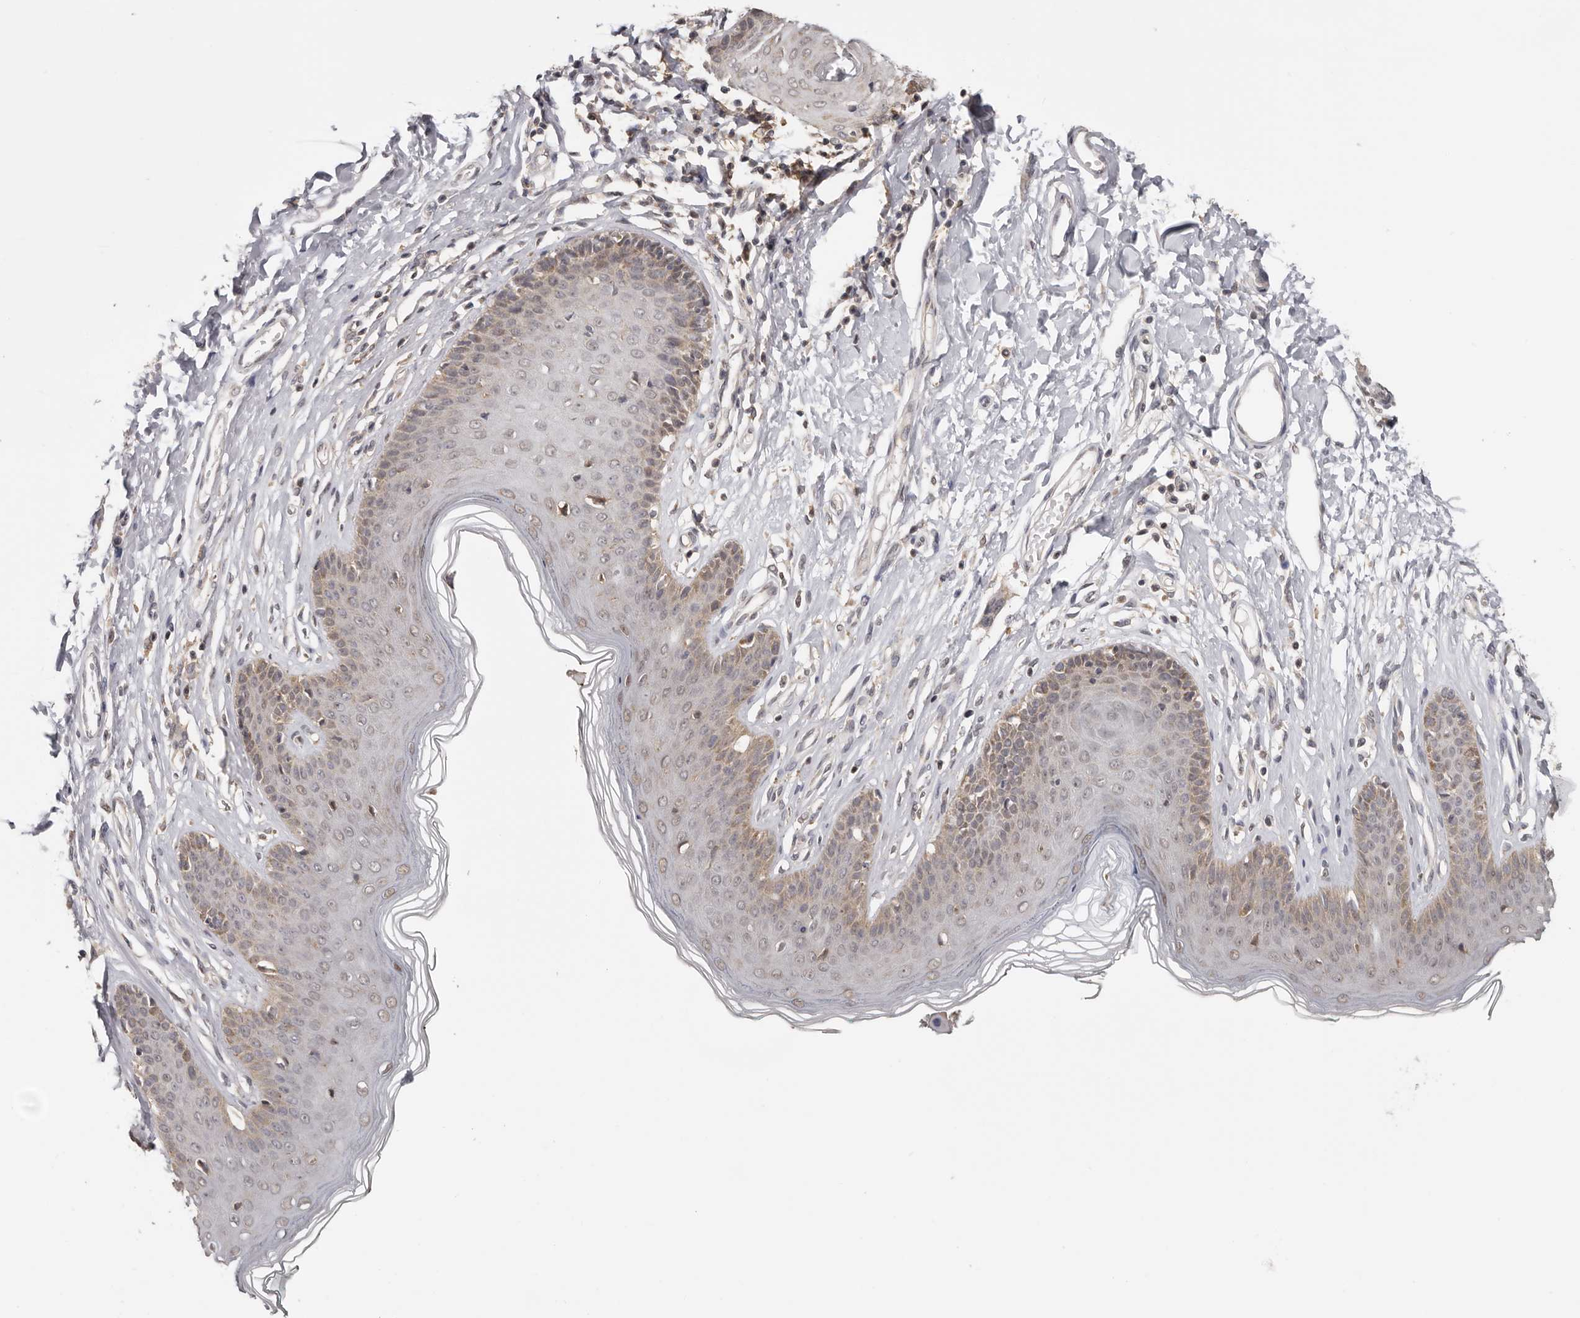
{"staining": {"intensity": "moderate", "quantity": "<25%", "location": "cytoplasmic/membranous"}, "tissue": "skin", "cell_type": "Epidermal cells", "image_type": "normal", "snomed": [{"axis": "morphology", "description": "Normal tissue, NOS"}, {"axis": "morphology", "description": "Squamous cell carcinoma, NOS"}, {"axis": "topography", "description": "Vulva"}], "caption": "An immunohistochemistry (IHC) image of unremarkable tissue is shown. Protein staining in brown labels moderate cytoplasmic/membranous positivity in skin within epidermal cells.", "gene": "MOGAT2", "patient": {"sex": "female", "age": 85}}